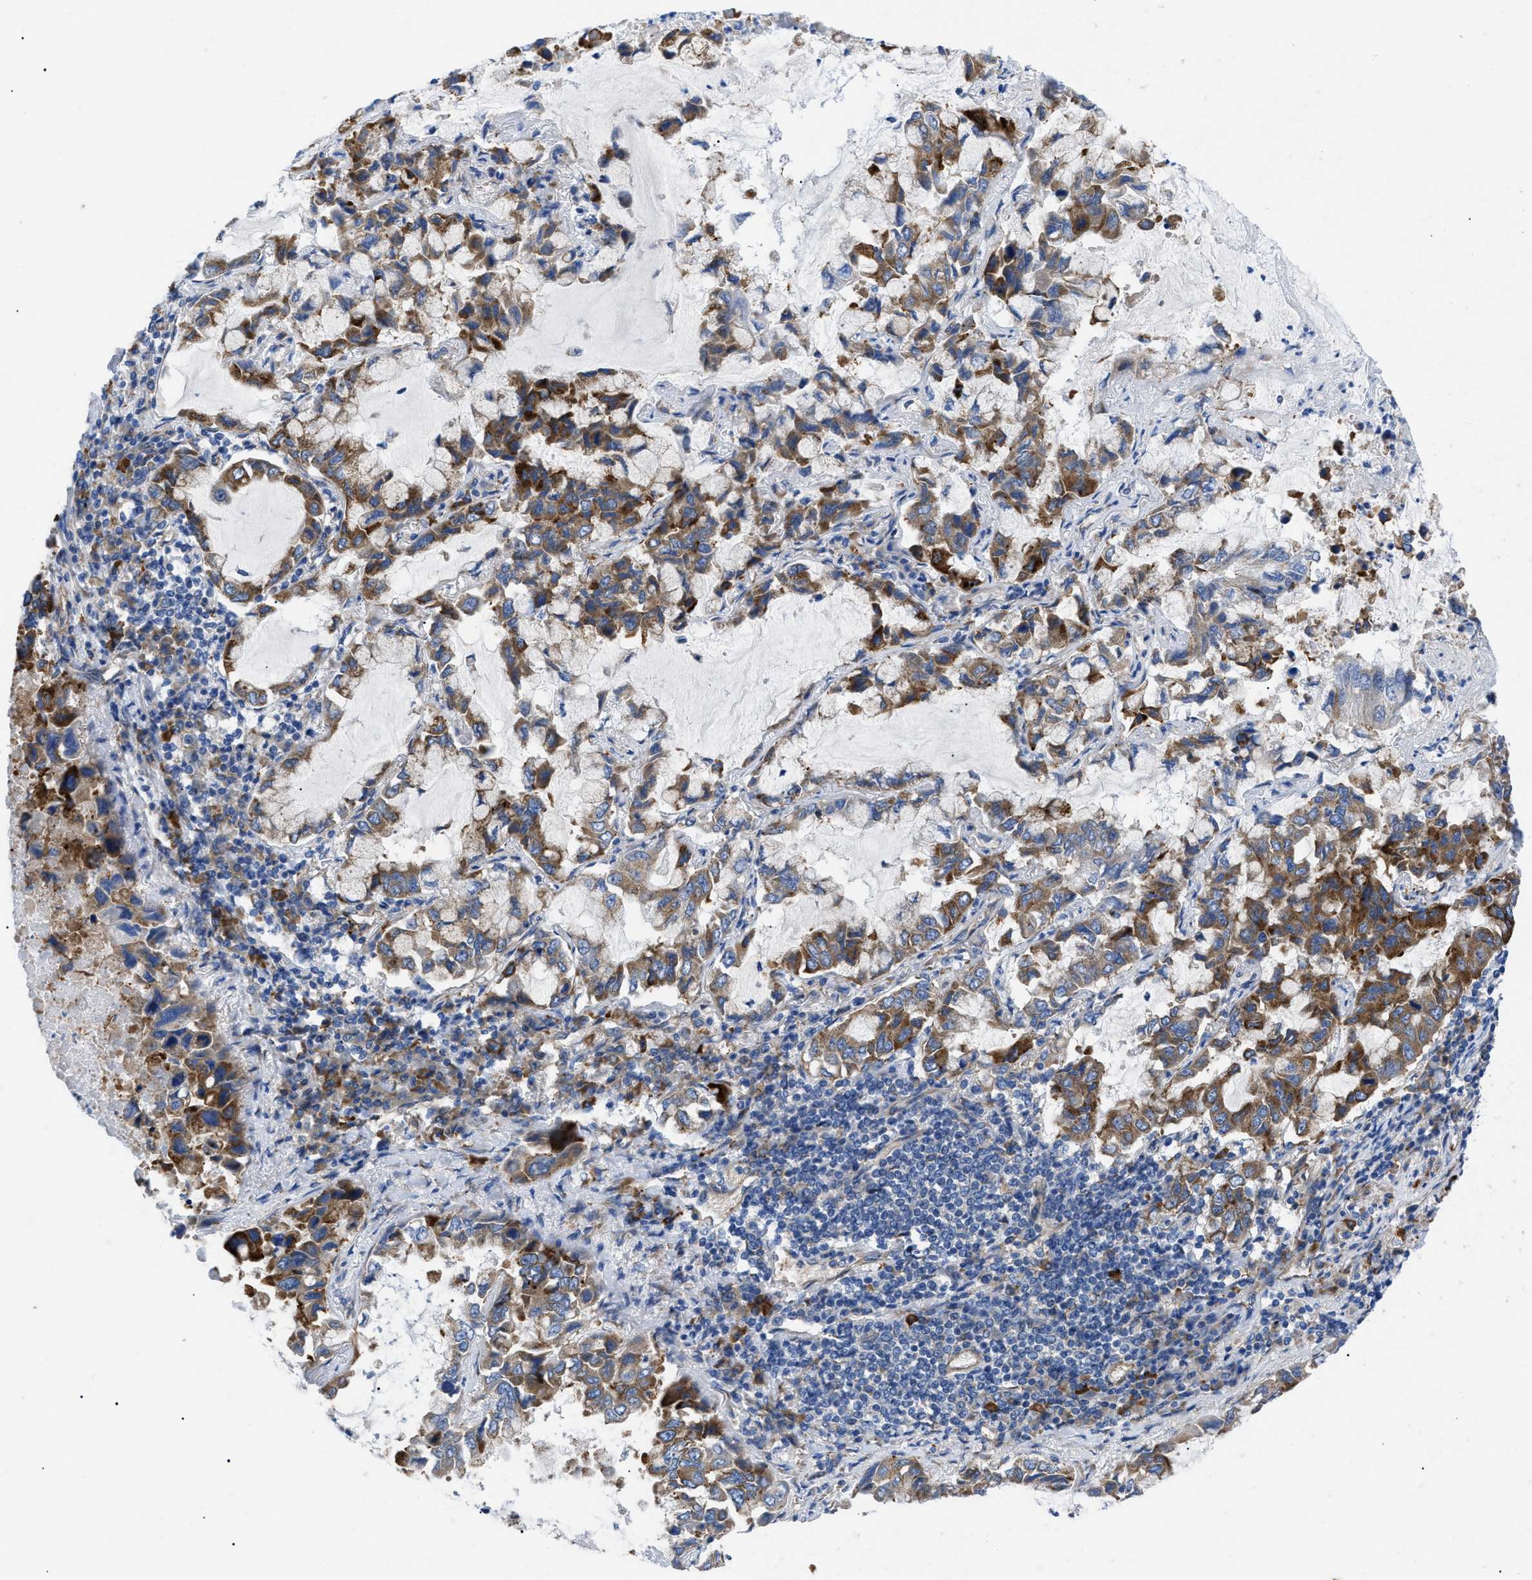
{"staining": {"intensity": "moderate", "quantity": ">75%", "location": "cytoplasmic/membranous"}, "tissue": "lung cancer", "cell_type": "Tumor cells", "image_type": "cancer", "snomed": [{"axis": "morphology", "description": "Adenocarcinoma, NOS"}, {"axis": "topography", "description": "Lung"}], "caption": "Lung adenocarcinoma stained with a brown dye shows moderate cytoplasmic/membranous positive positivity in approximately >75% of tumor cells.", "gene": "HSPB8", "patient": {"sex": "male", "age": 64}}